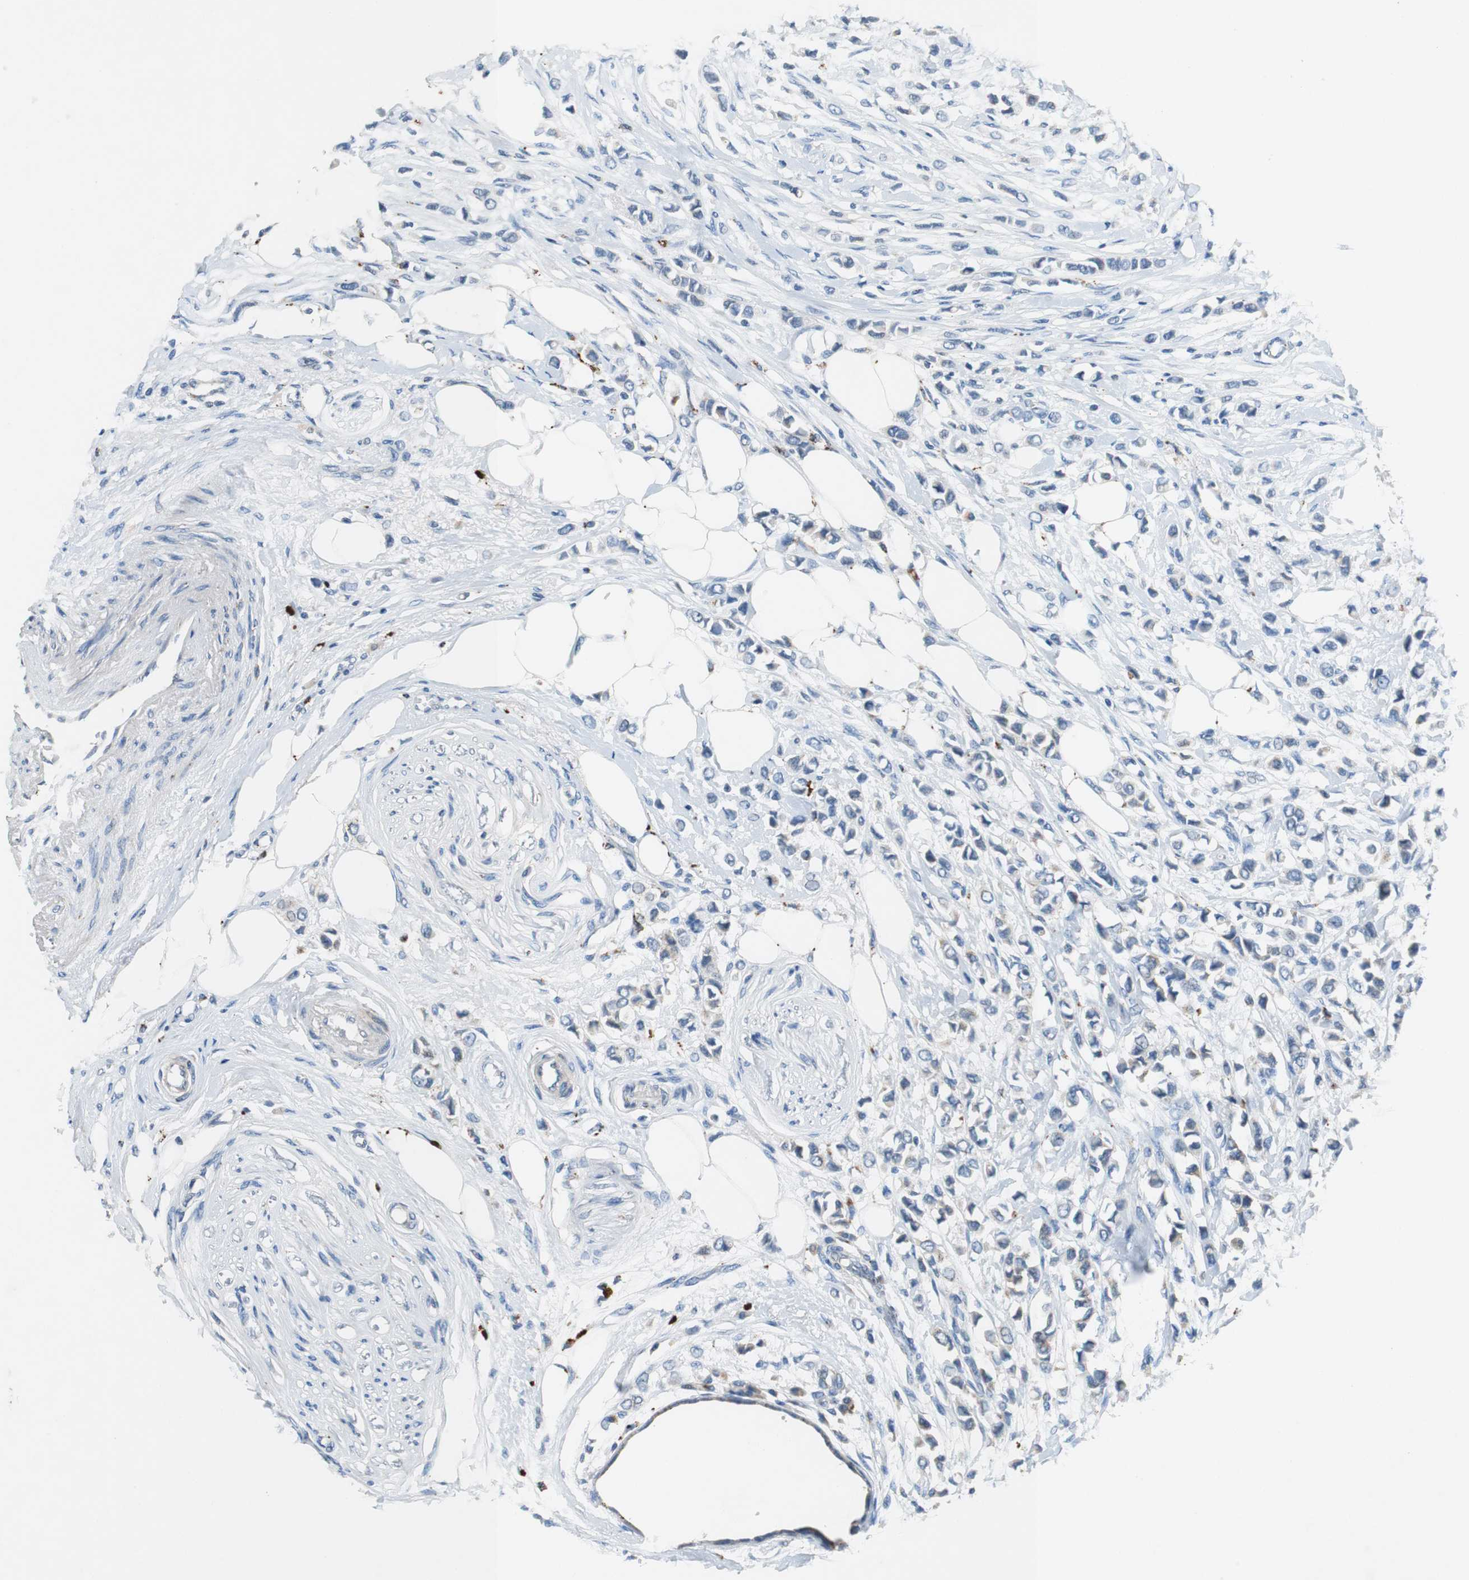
{"staining": {"intensity": "weak", "quantity": "<25%", "location": "cytoplasmic/membranous"}, "tissue": "breast cancer", "cell_type": "Tumor cells", "image_type": "cancer", "snomed": [{"axis": "morphology", "description": "Lobular carcinoma"}, {"axis": "topography", "description": "Breast"}], "caption": "Immunohistochemistry (IHC) image of neoplastic tissue: lobular carcinoma (breast) stained with DAB (3,3'-diaminobenzidine) demonstrates no significant protein positivity in tumor cells. Brightfield microscopy of IHC stained with DAB (brown) and hematoxylin (blue), captured at high magnification.", "gene": "NLGN1", "patient": {"sex": "female", "age": 51}}